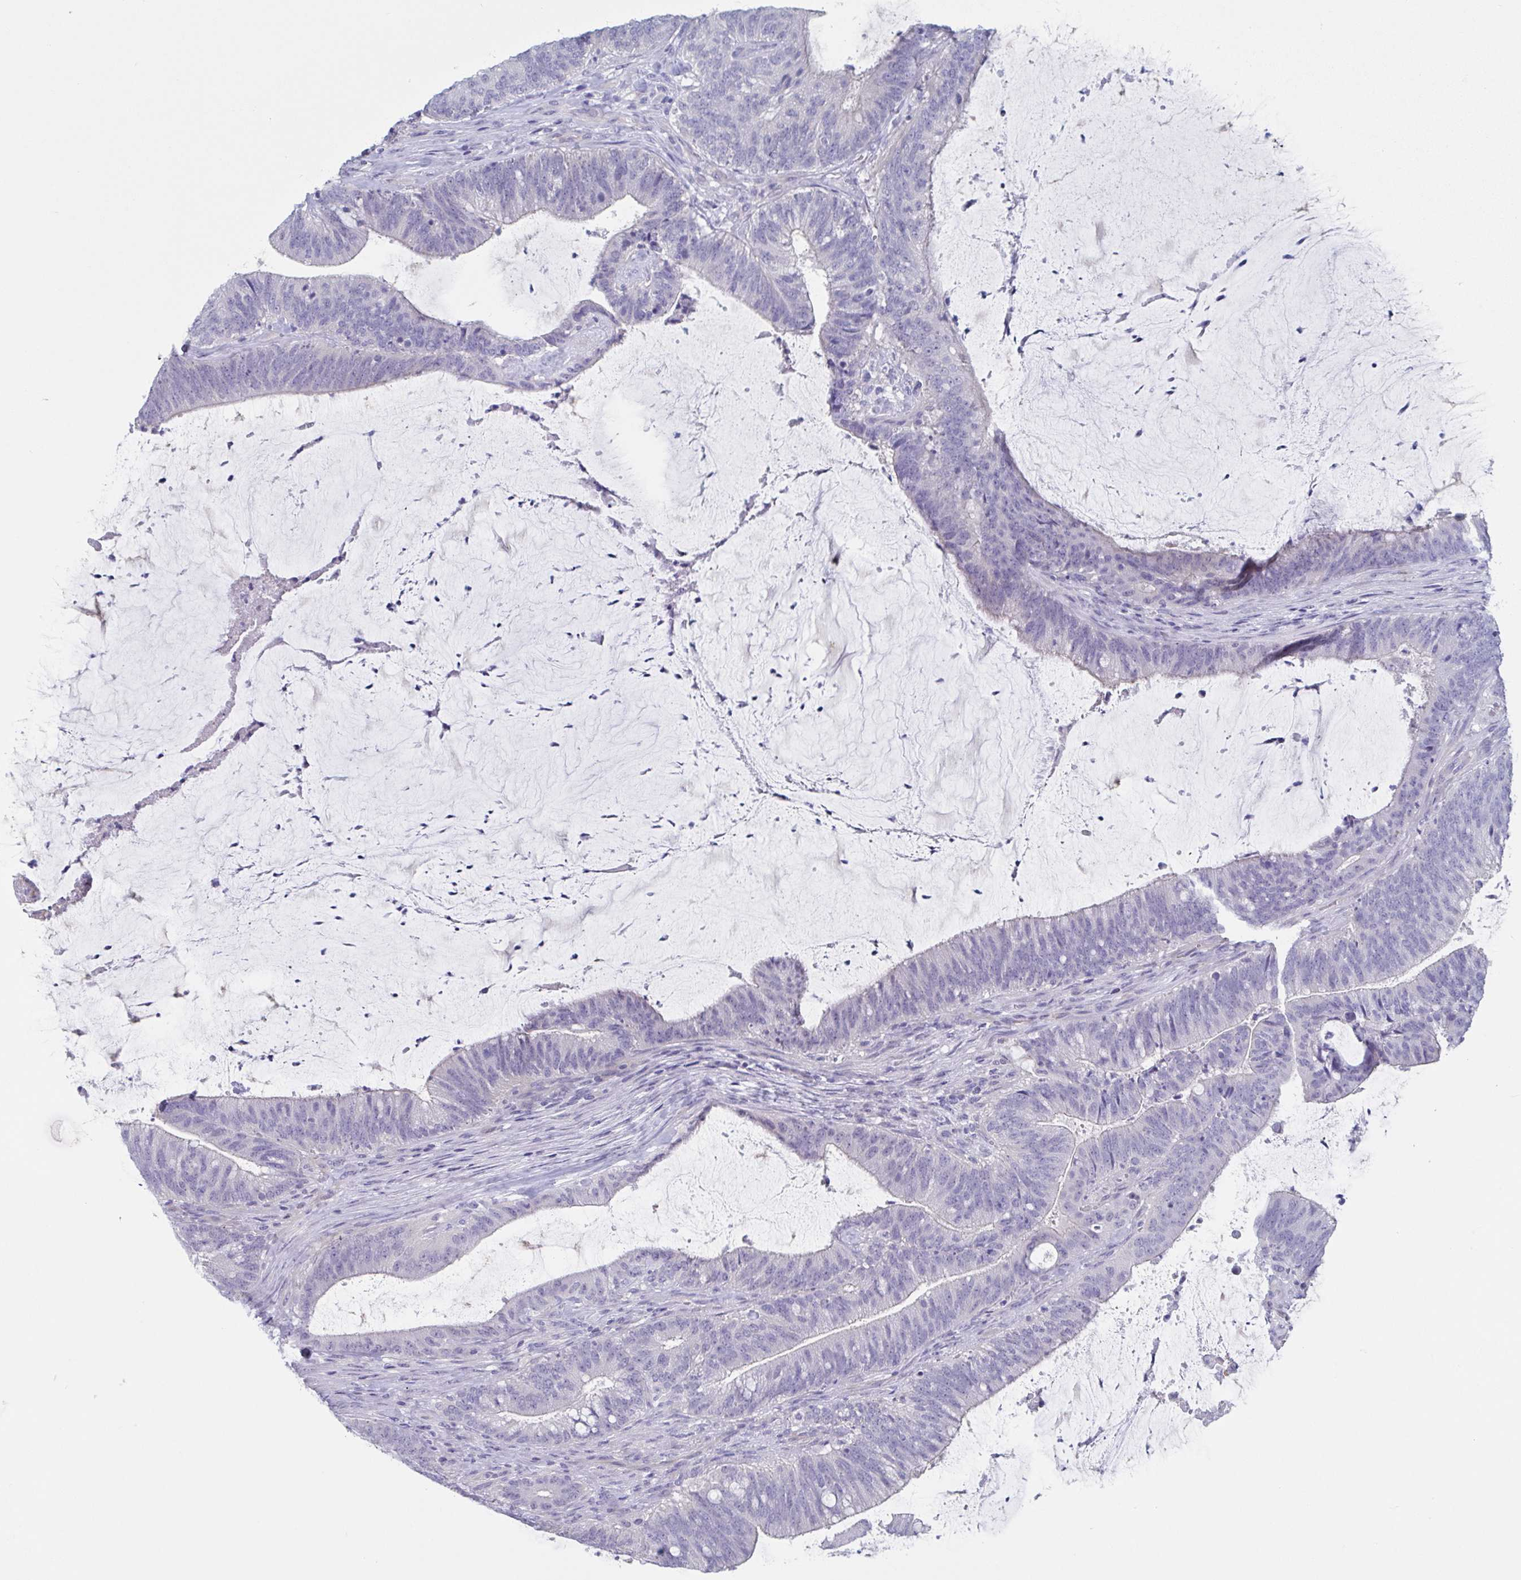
{"staining": {"intensity": "negative", "quantity": "none", "location": "none"}, "tissue": "colorectal cancer", "cell_type": "Tumor cells", "image_type": "cancer", "snomed": [{"axis": "morphology", "description": "Adenocarcinoma, NOS"}, {"axis": "topography", "description": "Colon"}], "caption": "Immunohistochemistry (IHC) image of neoplastic tissue: colorectal adenocarcinoma stained with DAB demonstrates no significant protein positivity in tumor cells.", "gene": "TEX12", "patient": {"sex": "female", "age": 43}}